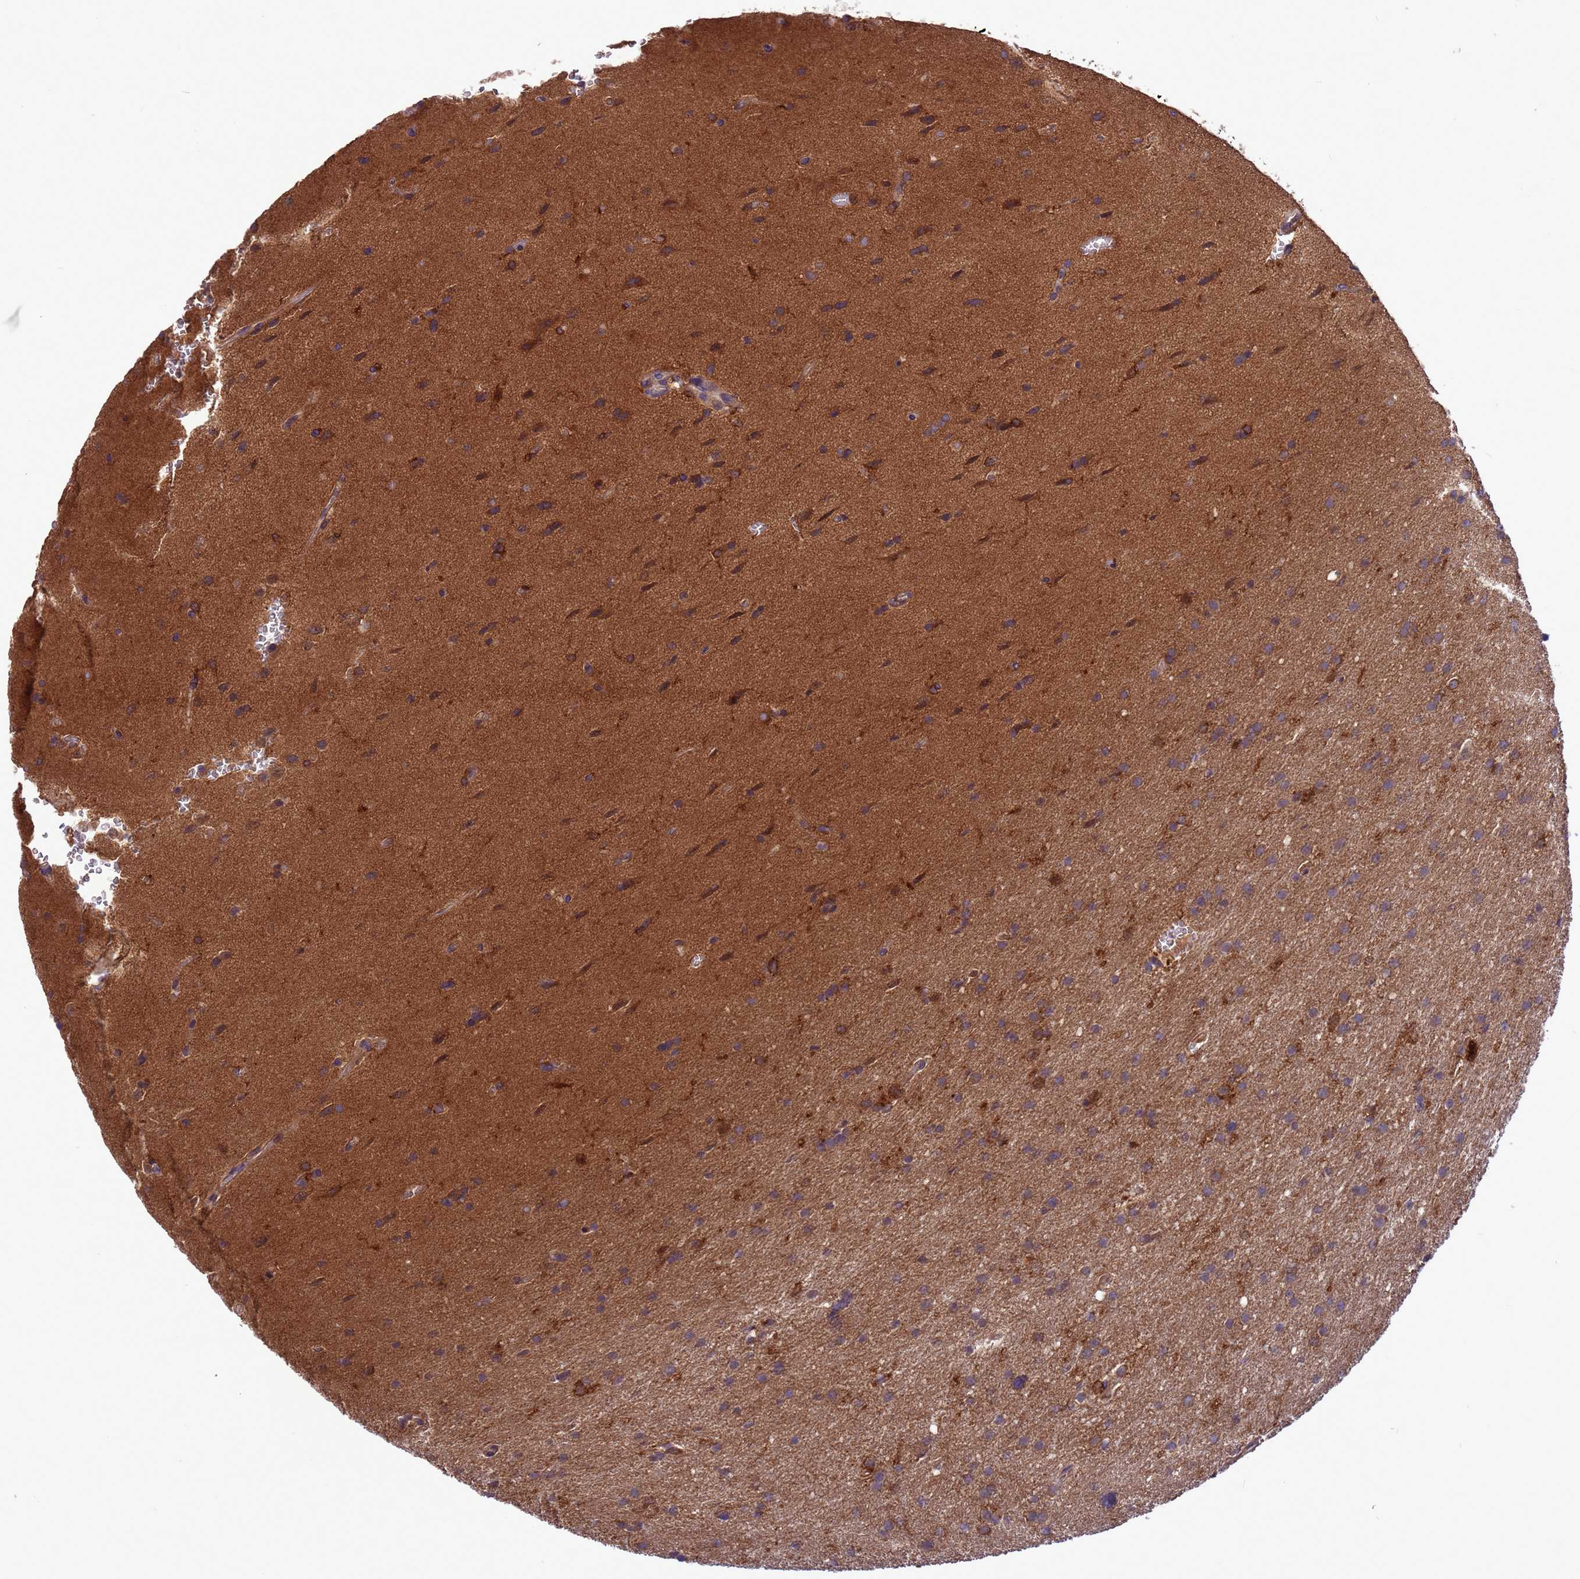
{"staining": {"intensity": "weak", "quantity": "<25%", "location": "cytoplasmic/membranous"}, "tissue": "glioma", "cell_type": "Tumor cells", "image_type": "cancer", "snomed": [{"axis": "morphology", "description": "Glioma, malignant, High grade"}, {"axis": "topography", "description": "Cerebral cortex"}], "caption": "Tumor cells show no significant protein positivity in malignant glioma (high-grade). Nuclei are stained in blue.", "gene": "ARHGAP12", "patient": {"sex": "female", "age": 36}}